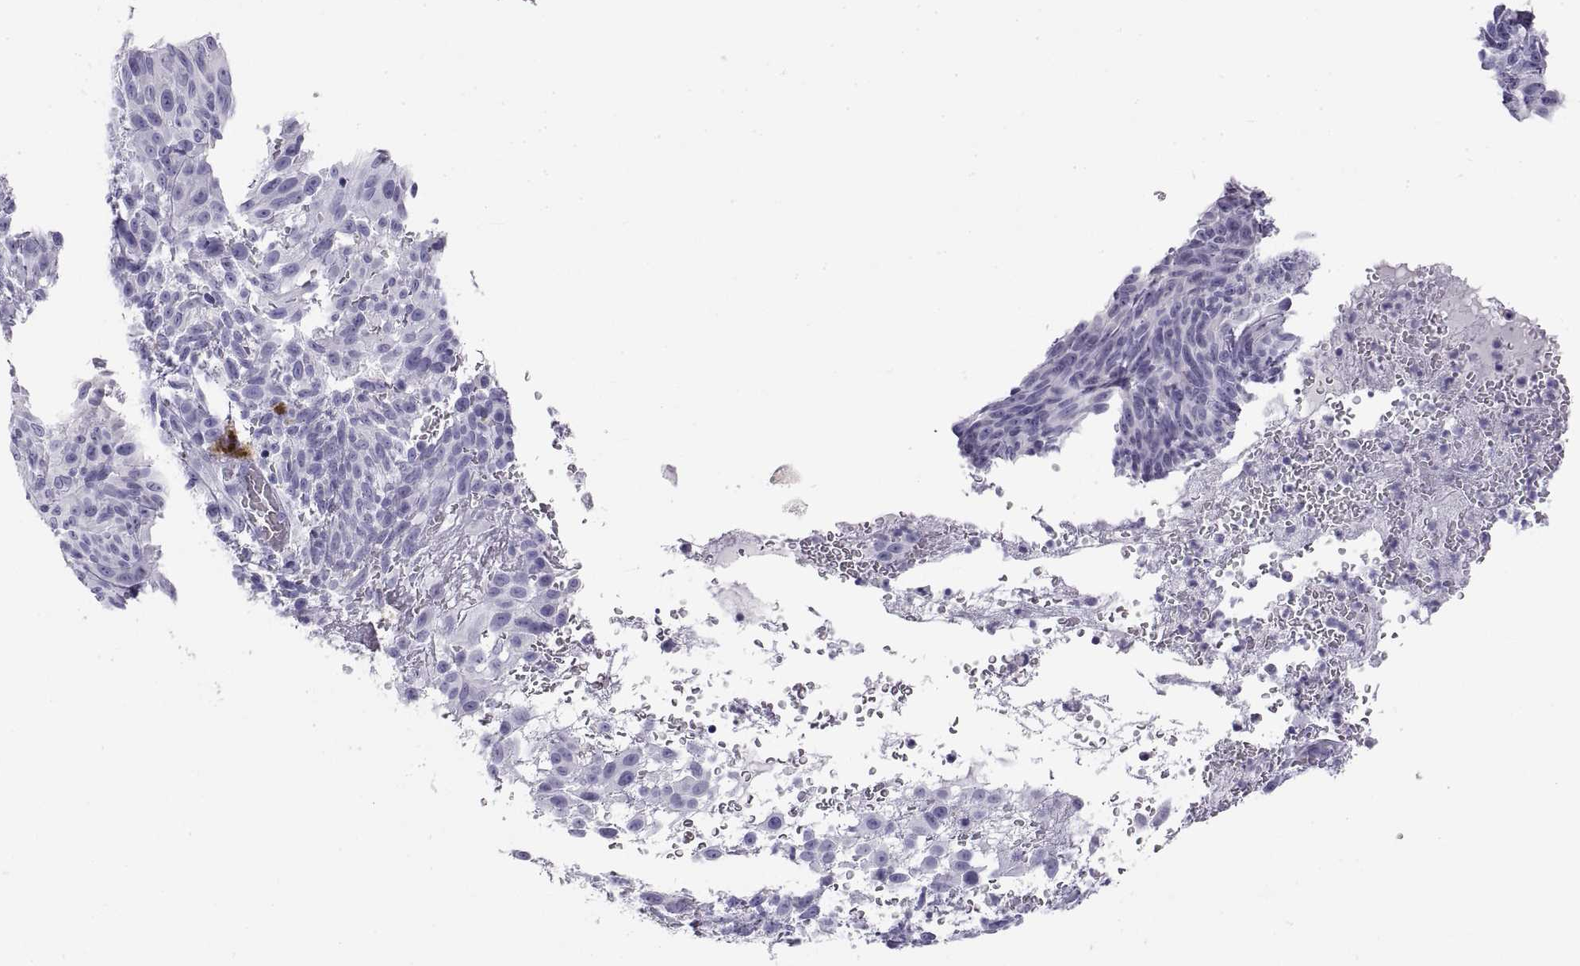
{"staining": {"intensity": "negative", "quantity": "none", "location": "none"}, "tissue": "melanoma", "cell_type": "Tumor cells", "image_type": "cancer", "snomed": [{"axis": "morphology", "description": "Malignant melanoma, NOS"}, {"axis": "topography", "description": "Skin"}], "caption": "This is a histopathology image of IHC staining of malignant melanoma, which shows no expression in tumor cells.", "gene": "RLBP1", "patient": {"sex": "male", "age": 83}}